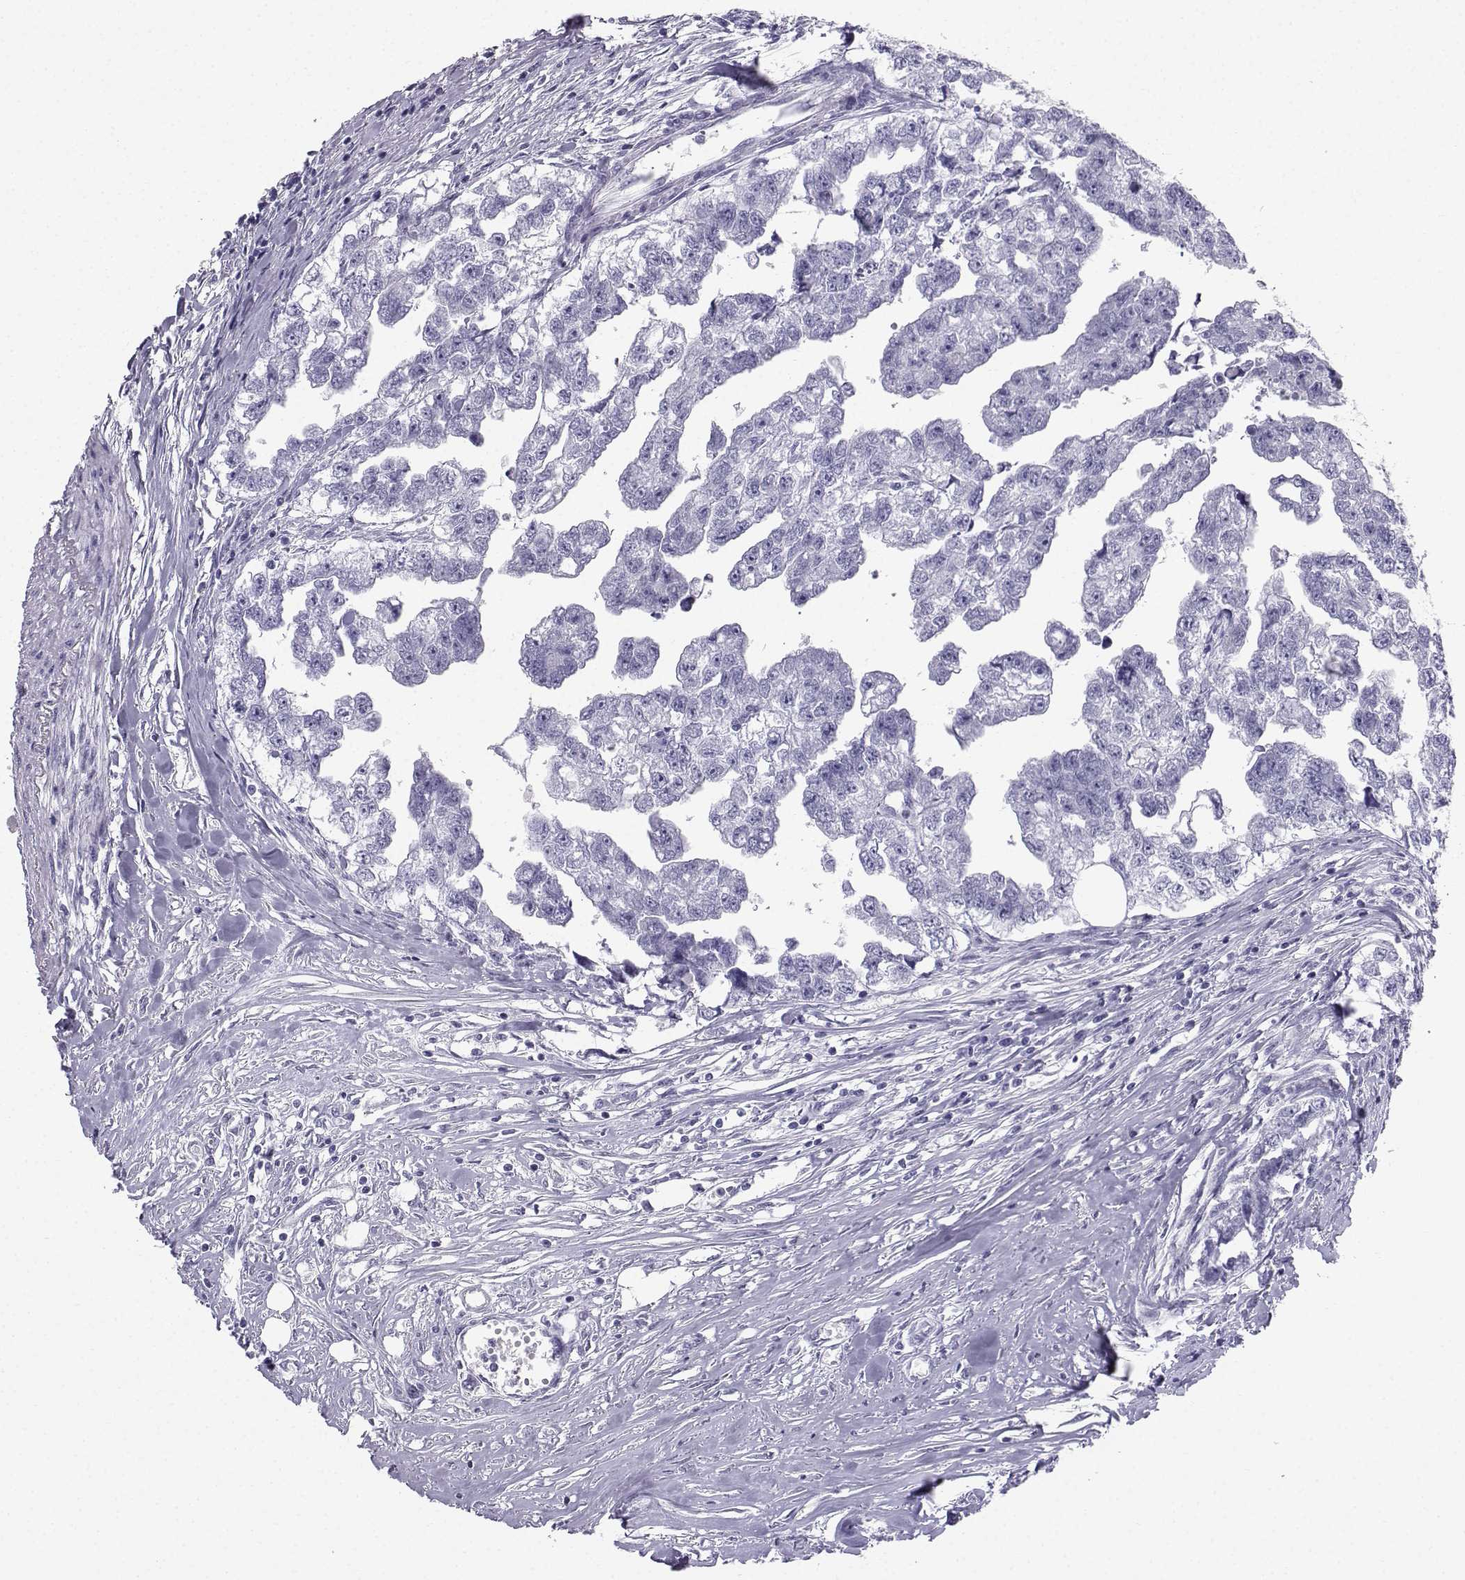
{"staining": {"intensity": "negative", "quantity": "none", "location": "none"}, "tissue": "testis cancer", "cell_type": "Tumor cells", "image_type": "cancer", "snomed": [{"axis": "morphology", "description": "Carcinoma, Embryonal, NOS"}, {"axis": "morphology", "description": "Teratoma, malignant, NOS"}, {"axis": "topography", "description": "Testis"}], "caption": "DAB (3,3'-diaminobenzidine) immunohistochemical staining of human testis cancer reveals no significant expression in tumor cells. Nuclei are stained in blue.", "gene": "IQCD", "patient": {"sex": "male", "age": 44}}